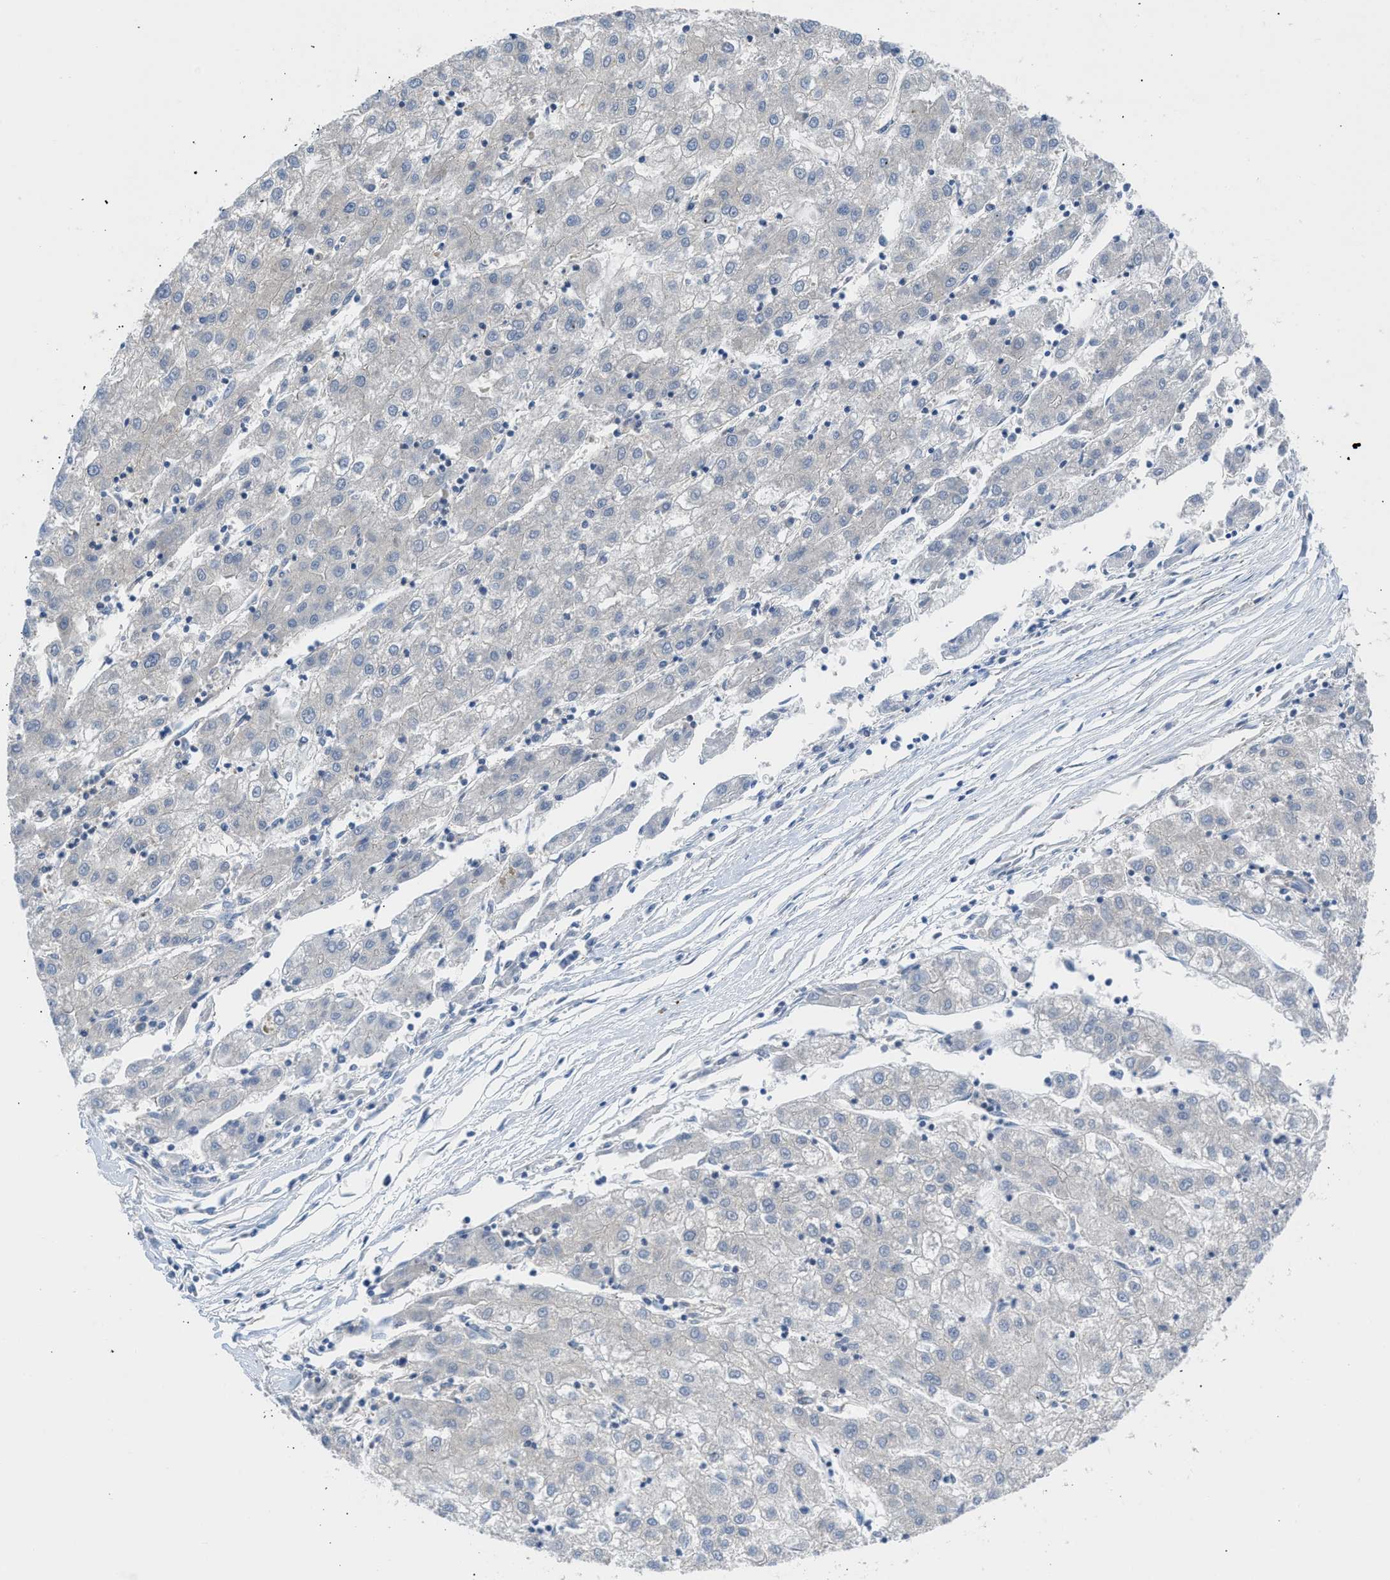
{"staining": {"intensity": "negative", "quantity": "none", "location": "none"}, "tissue": "liver cancer", "cell_type": "Tumor cells", "image_type": "cancer", "snomed": [{"axis": "morphology", "description": "Carcinoma, Hepatocellular, NOS"}, {"axis": "topography", "description": "Liver"}], "caption": "A high-resolution histopathology image shows immunohistochemistry staining of liver hepatocellular carcinoma, which displays no significant staining in tumor cells.", "gene": "CHKB", "patient": {"sex": "male", "age": 72}}